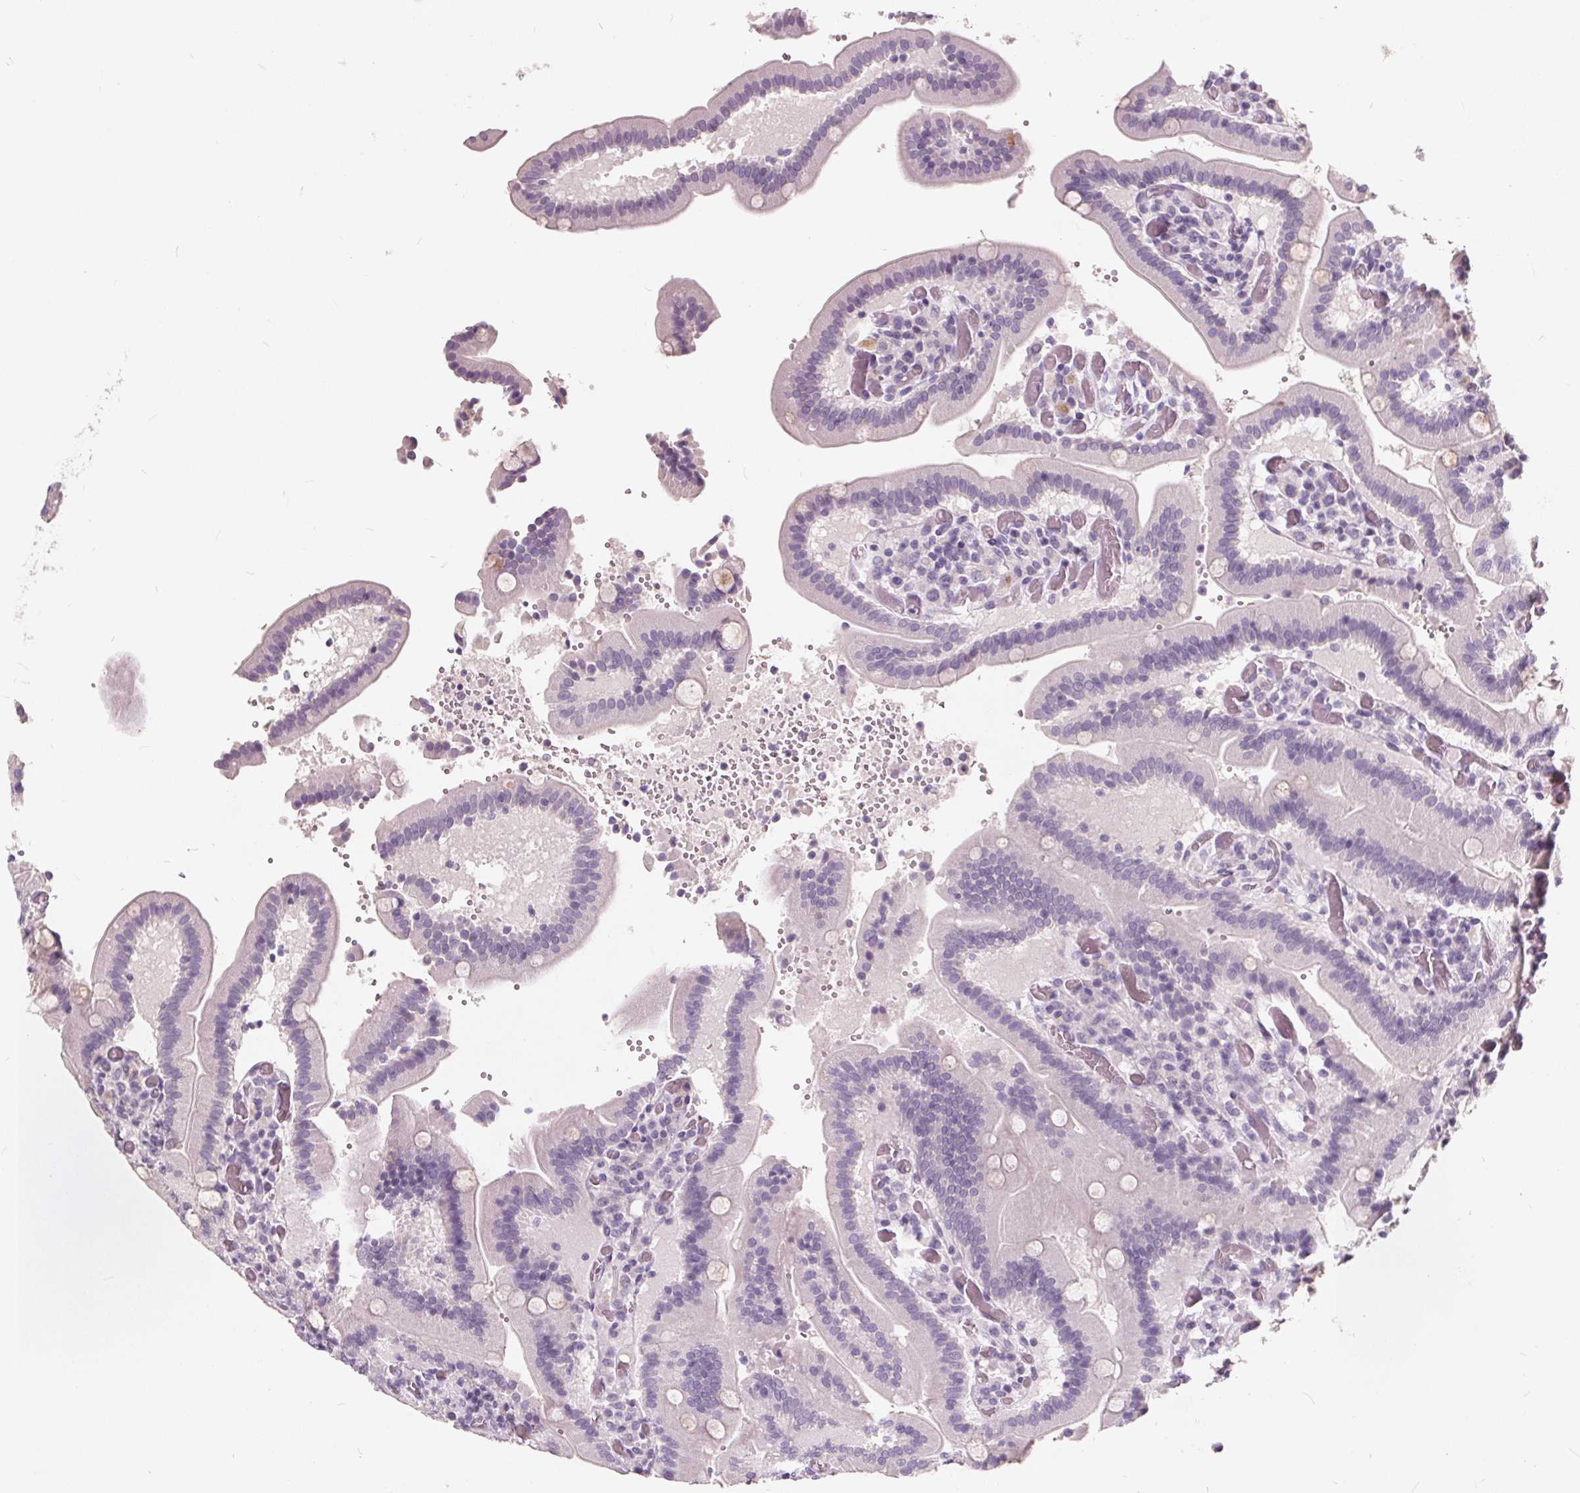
{"staining": {"intensity": "weak", "quantity": "<25%", "location": "cytoplasmic/membranous"}, "tissue": "duodenum", "cell_type": "Glandular cells", "image_type": "normal", "snomed": [{"axis": "morphology", "description": "Normal tissue, NOS"}, {"axis": "topography", "description": "Duodenum"}], "caption": "This image is of unremarkable duodenum stained with immunohistochemistry (IHC) to label a protein in brown with the nuclei are counter-stained blue. There is no staining in glandular cells. Brightfield microscopy of immunohistochemistry stained with DAB (brown) and hematoxylin (blue), captured at high magnification.", "gene": "PLA2G2E", "patient": {"sex": "female", "age": 62}}